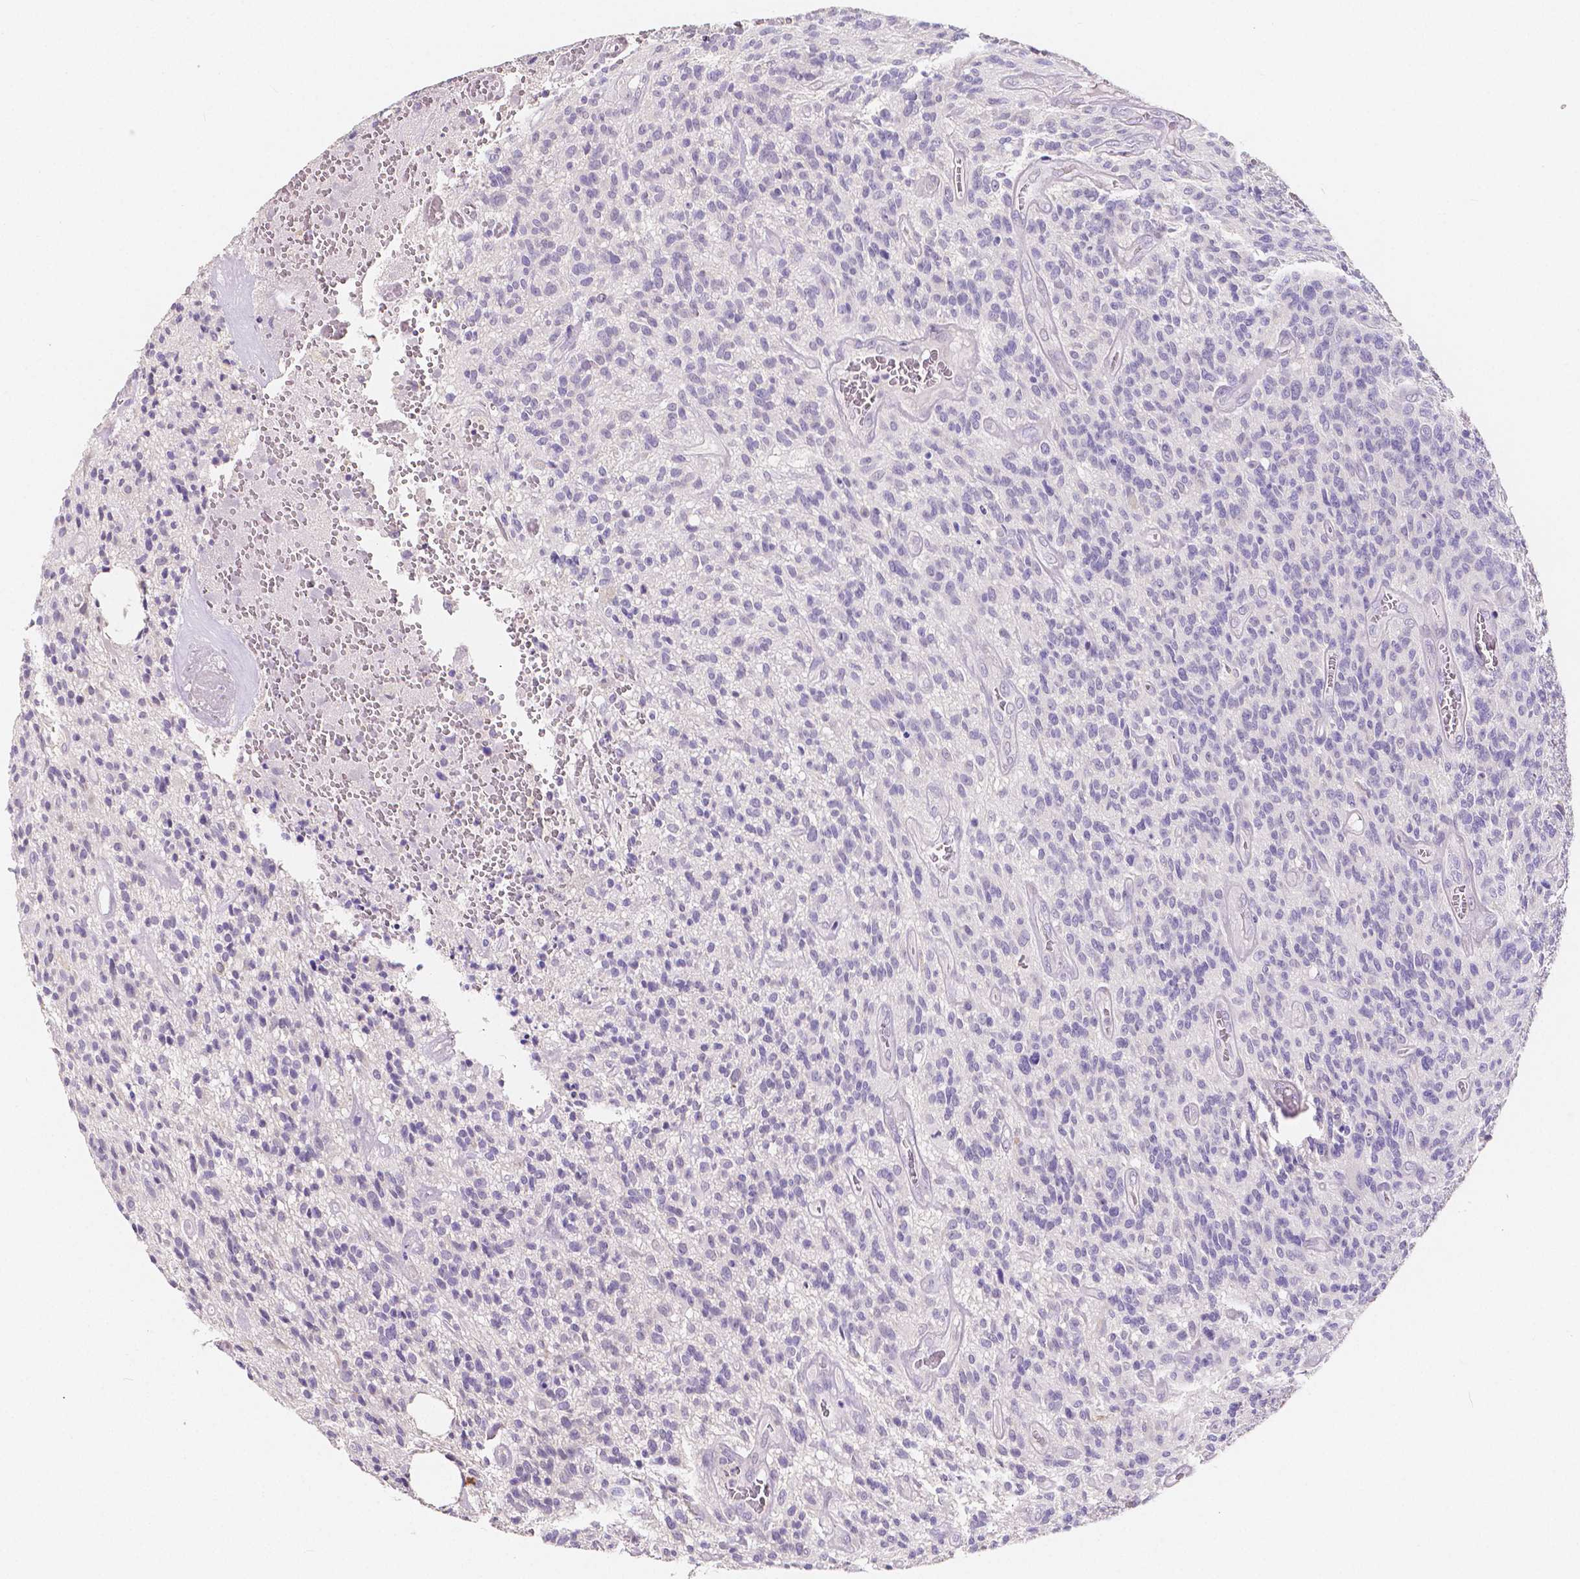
{"staining": {"intensity": "negative", "quantity": "none", "location": "none"}, "tissue": "glioma", "cell_type": "Tumor cells", "image_type": "cancer", "snomed": [{"axis": "morphology", "description": "Glioma, malignant, High grade"}, {"axis": "topography", "description": "Brain"}], "caption": "High power microscopy photomicrograph of an IHC image of malignant glioma (high-grade), revealing no significant staining in tumor cells.", "gene": "ACP5", "patient": {"sex": "male", "age": 76}}